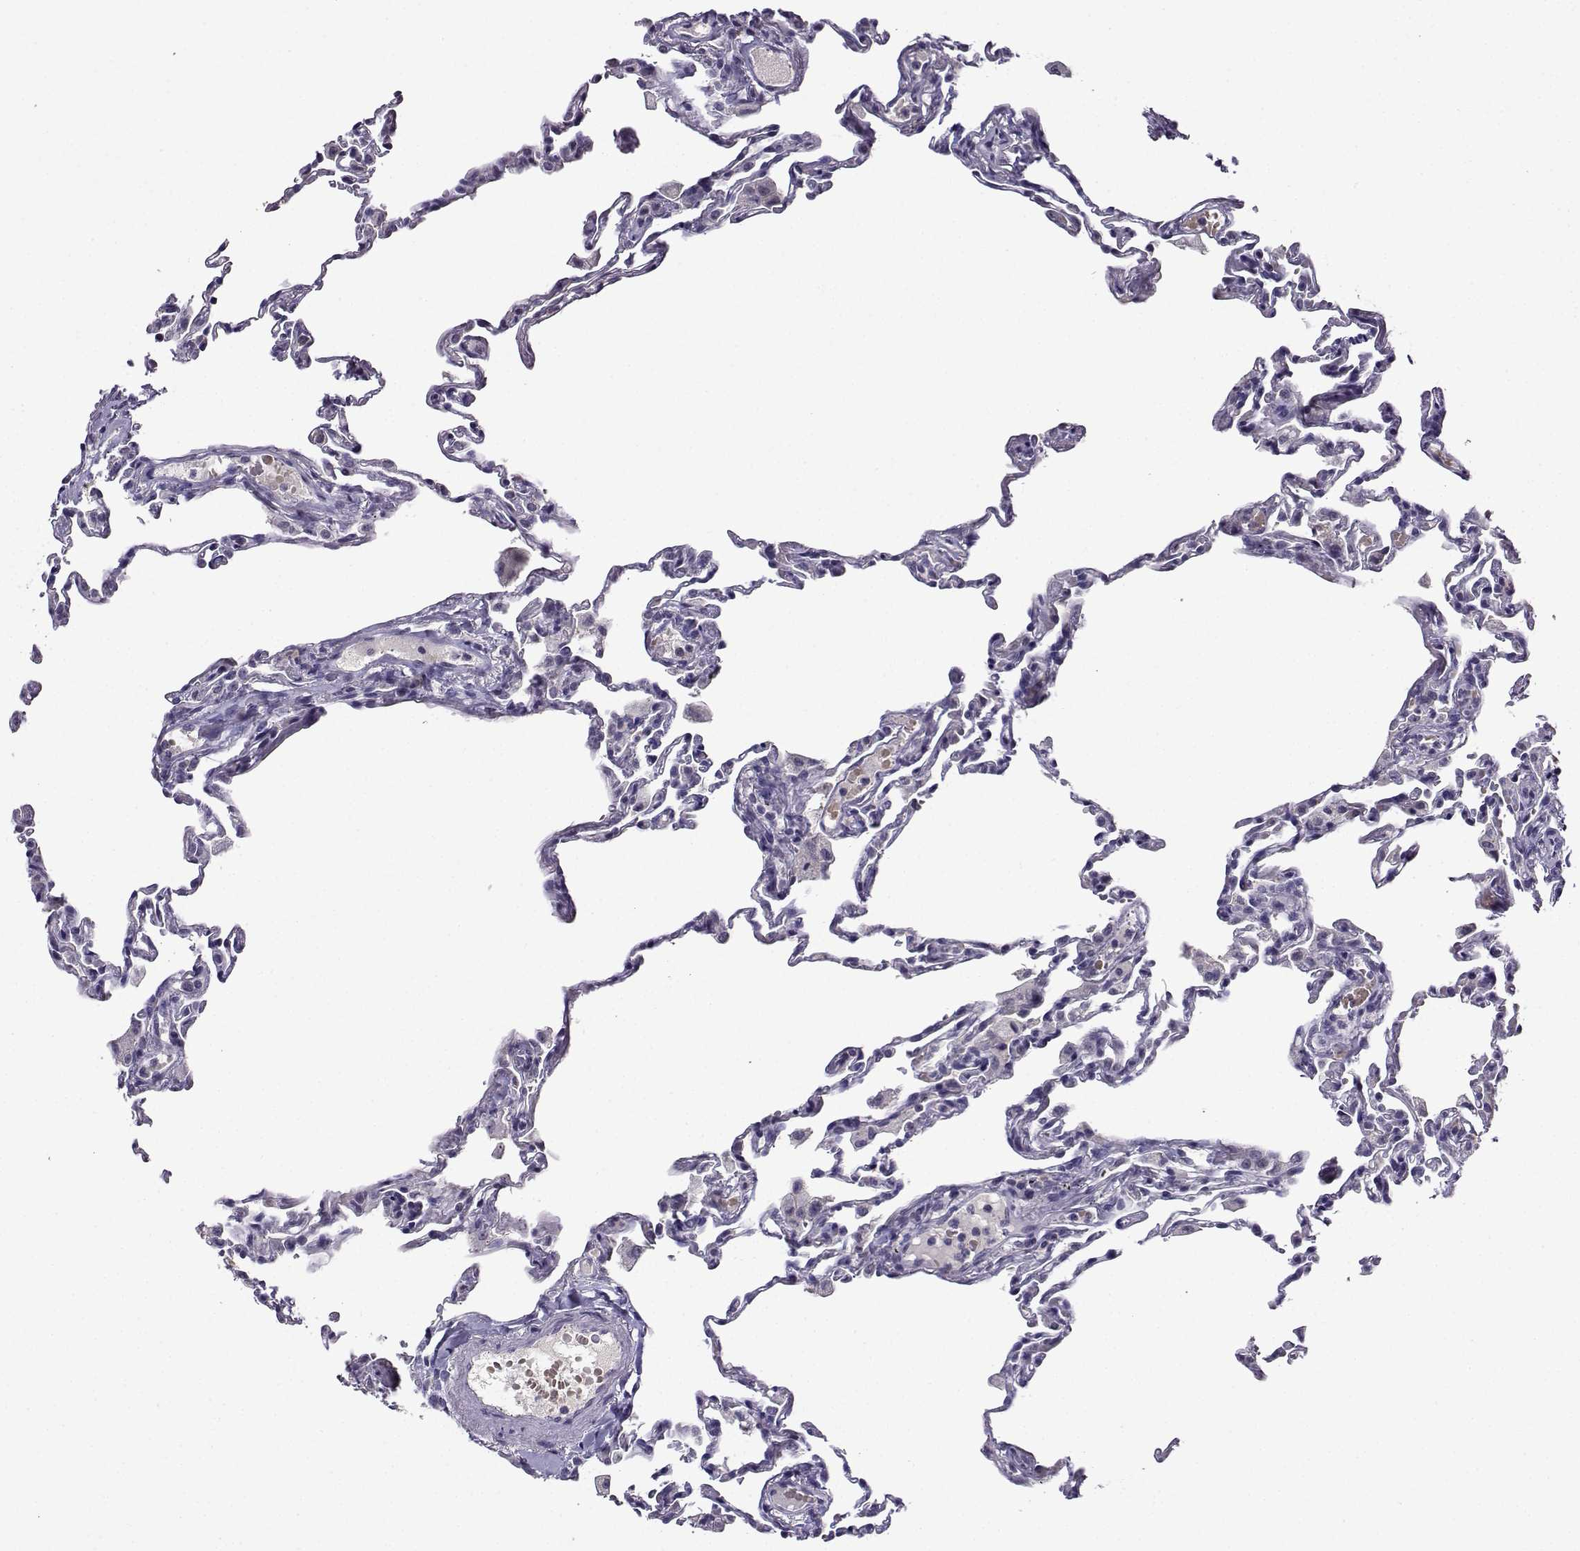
{"staining": {"intensity": "negative", "quantity": "none", "location": "none"}, "tissue": "lung", "cell_type": "Alveolar cells", "image_type": "normal", "snomed": [{"axis": "morphology", "description": "Normal tissue, NOS"}, {"axis": "topography", "description": "Lung"}], "caption": "IHC of unremarkable lung demonstrates no expression in alveolar cells.", "gene": "LRFN2", "patient": {"sex": "female", "age": 57}}